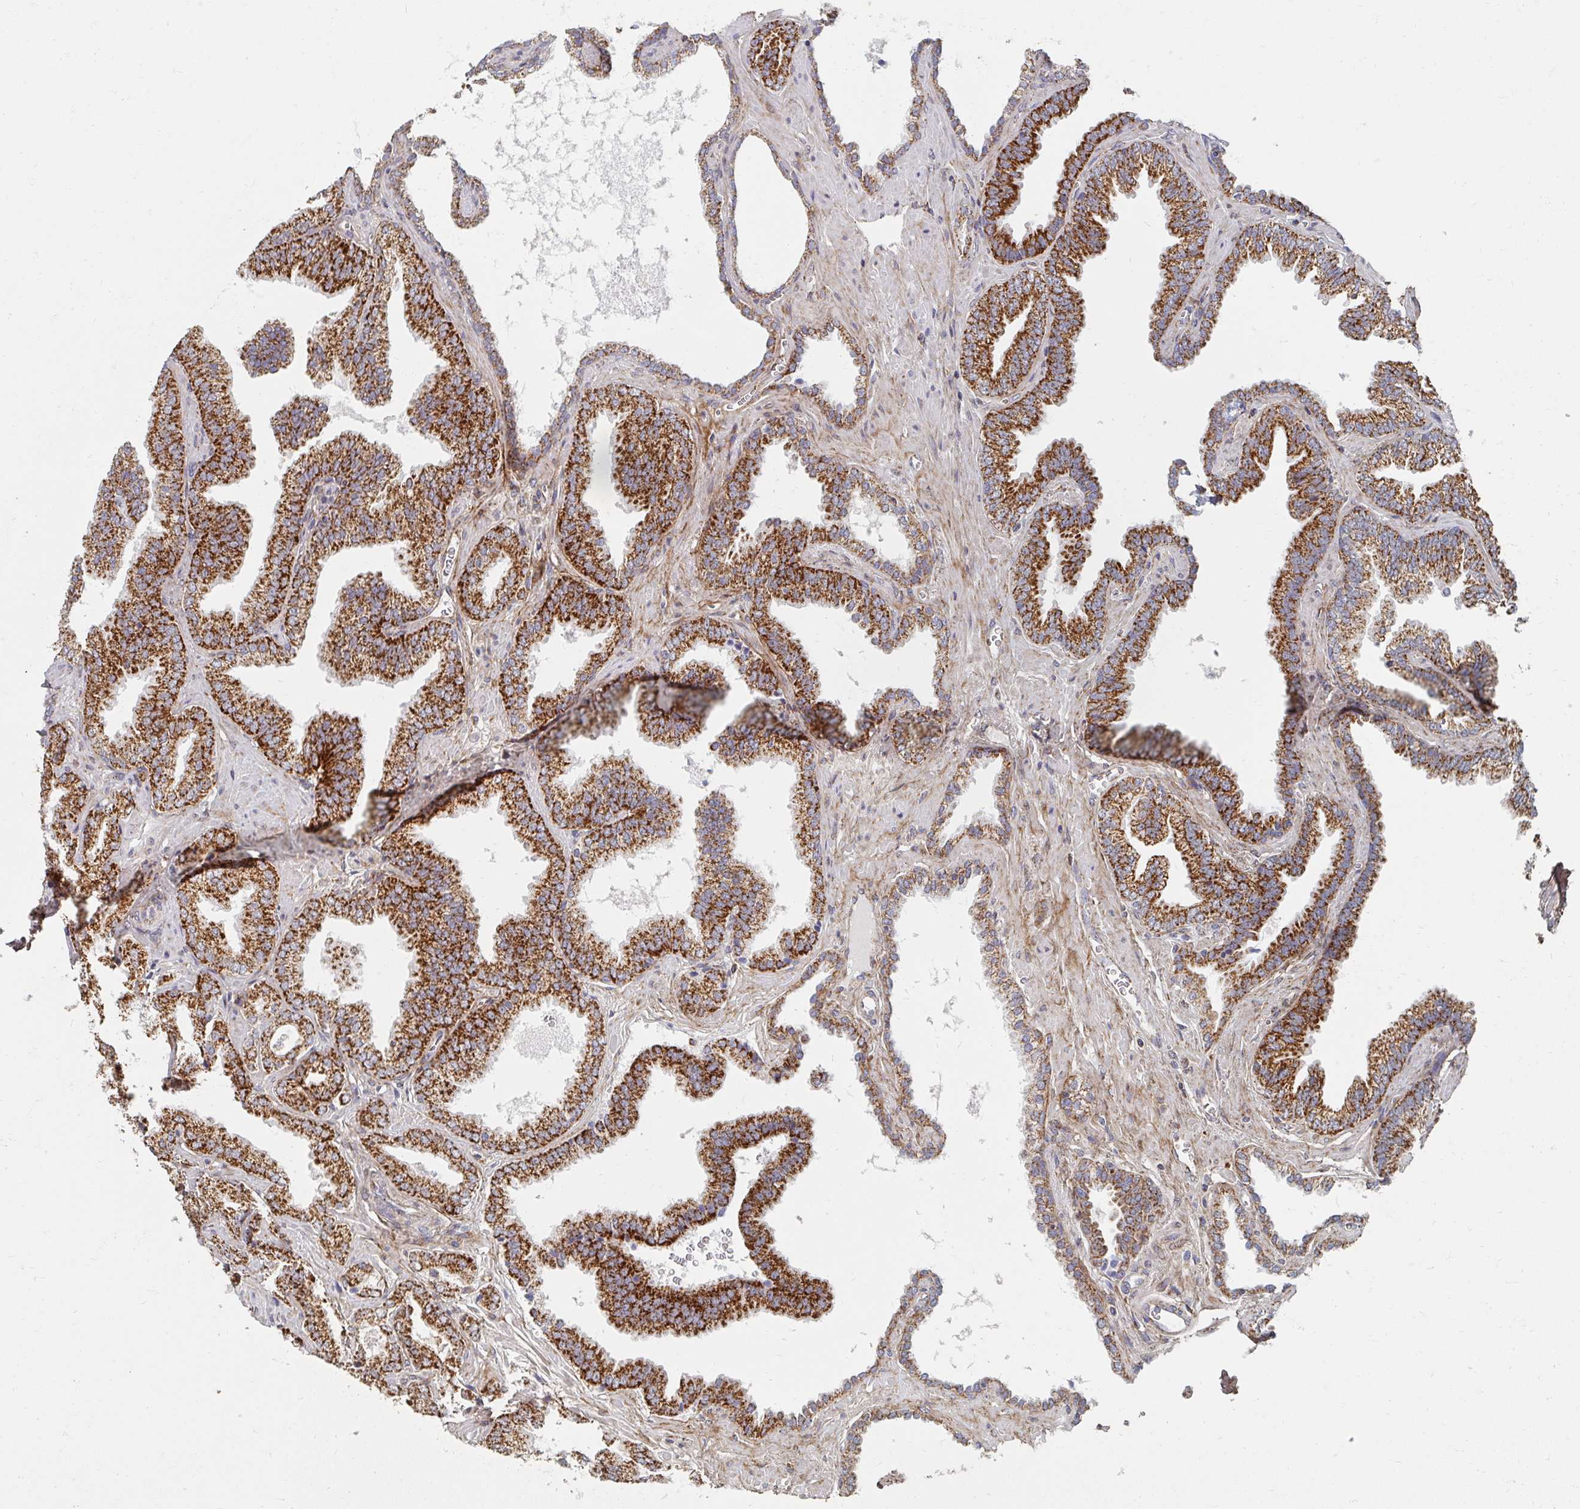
{"staining": {"intensity": "strong", "quantity": ">75%", "location": "cytoplasmic/membranous"}, "tissue": "prostate cancer", "cell_type": "Tumor cells", "image_type": "cancer", "snomed": [{"axis": "morphology", "description": "Adenocarcinoma, High grade"}, {"axis": "topography", "description": "Prostate"}], "caption": "There is high levels of strong cytoplasmic/membranous expression in tumor cells of high-grade adenocarcinoma (prostate), as demonstrated by immunohistochemical staining (brown color).", "gene": "MAVS", "patient": {"sex": "male", "age": 68}}